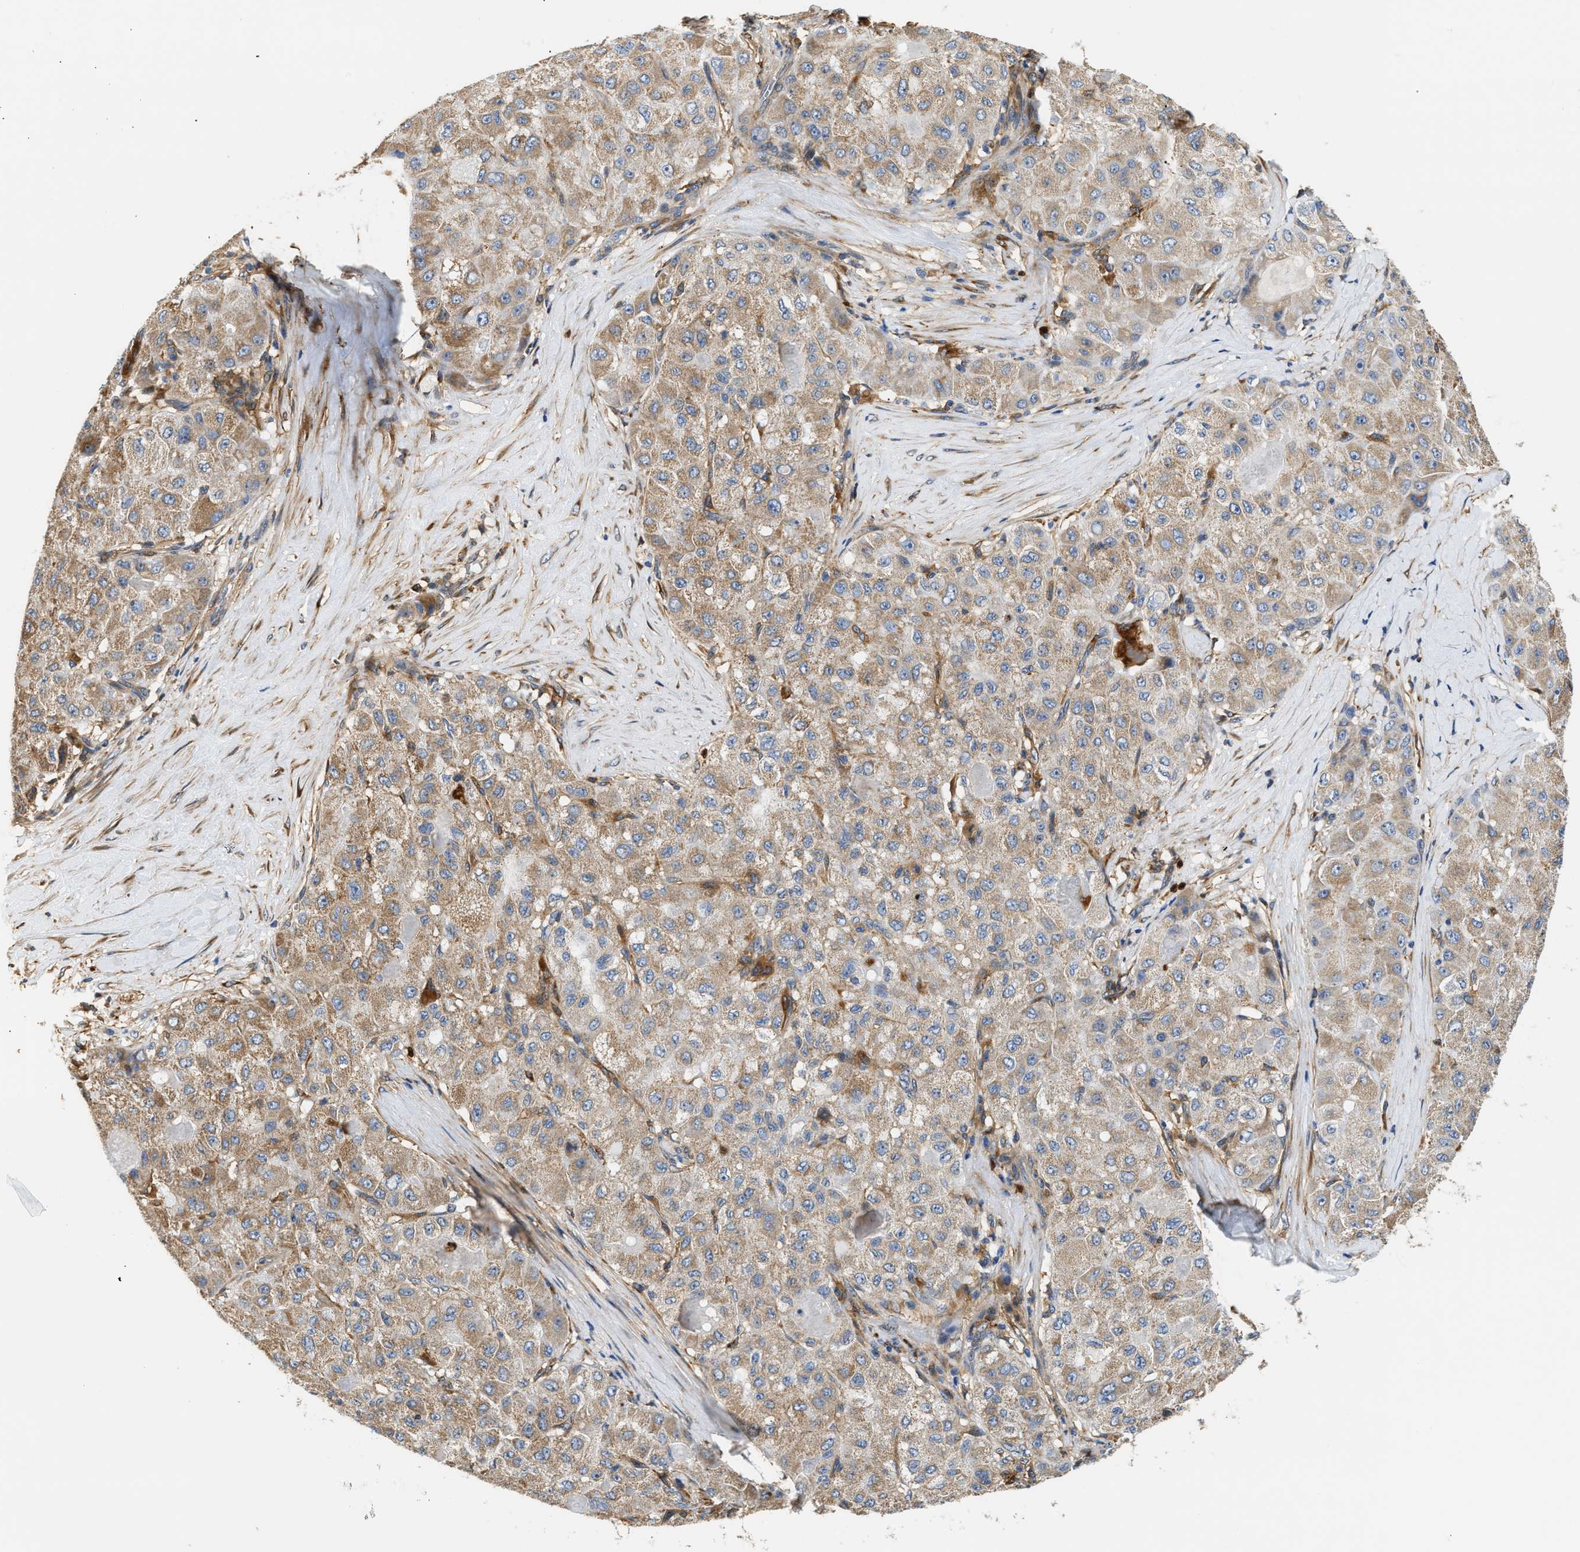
{"staining": {"intensity": "moderate", "quantity": ">75%", "location": "cytoplasmic/membranous"}, "tissue": "liver cancer", "cell_type": "Tumor cells", "image_type": "cancer", "snomed": [{"axis": "morphology", "description": "Carcinoma, Hepatocellular, NOS"}, {"axis": "topography", "description": "Liver"}], "caption": "This is an image of IHC staining of liver hepatocellular carcinoma, which shows moderate staining in the cytoplasmic/membranous of tumor cells.", "gene": "RAB31", "patient": {"sex": "male", "age": 80}}